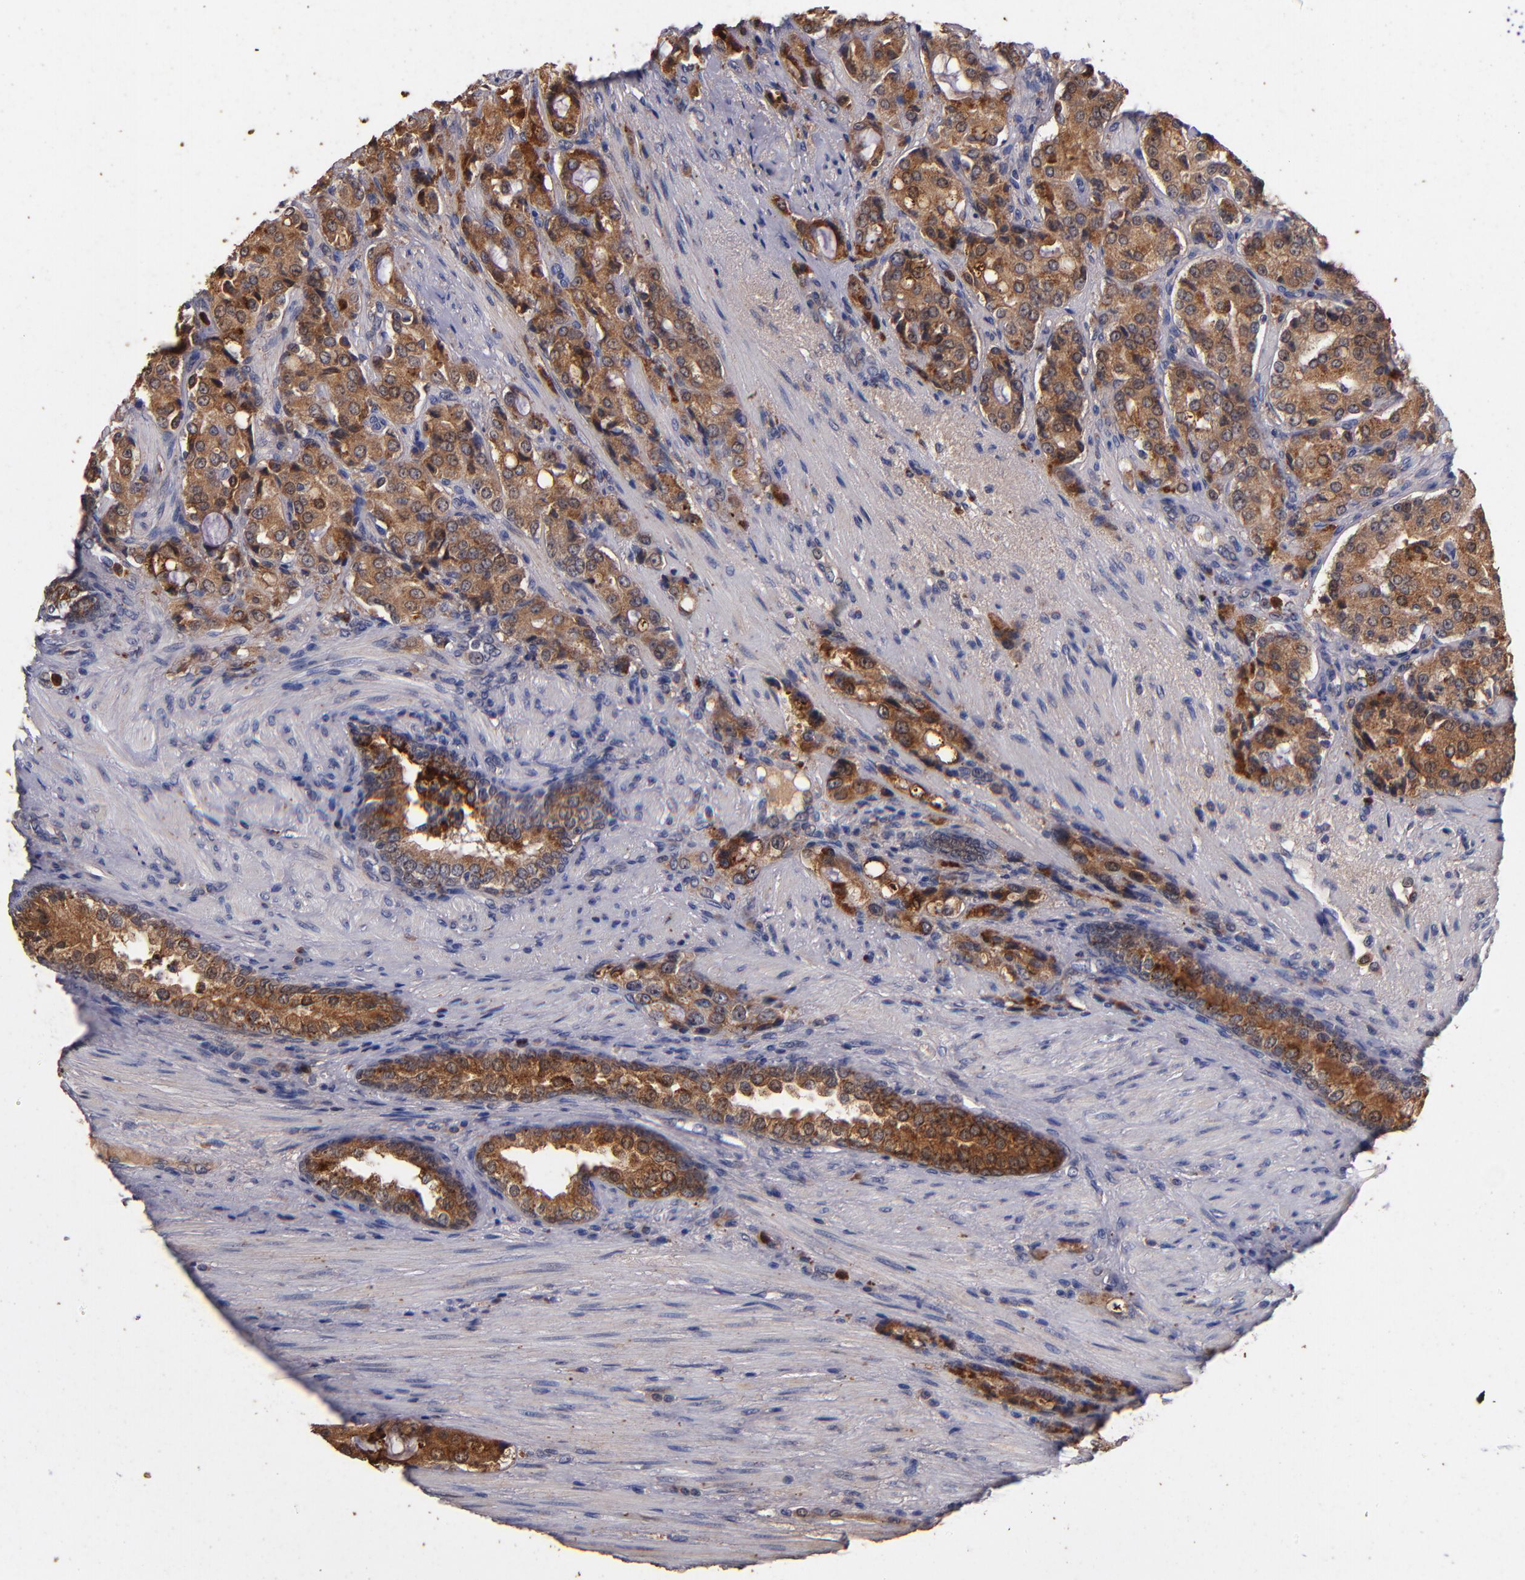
{"staining": {"intensity": "strong", "quantity": ">75%", "location": "cytoplasmic/membranous"}, "tissue": "prostate cancer", "cell_type": "Tumor cells", "image_type": "cancer", "snomed": [{"axis": "morphology", "description": "Adenocarcinoma, High grade"}, {"axis": "topography", "description": "Prostate"}], "caption": "Tumor cells reveal high levels of strong cytoplasmic/membranous expression in about >75% of cells in prostate cancer.", "gene": "TTLL12", "patient": {"sex": "male", "age": 72}}